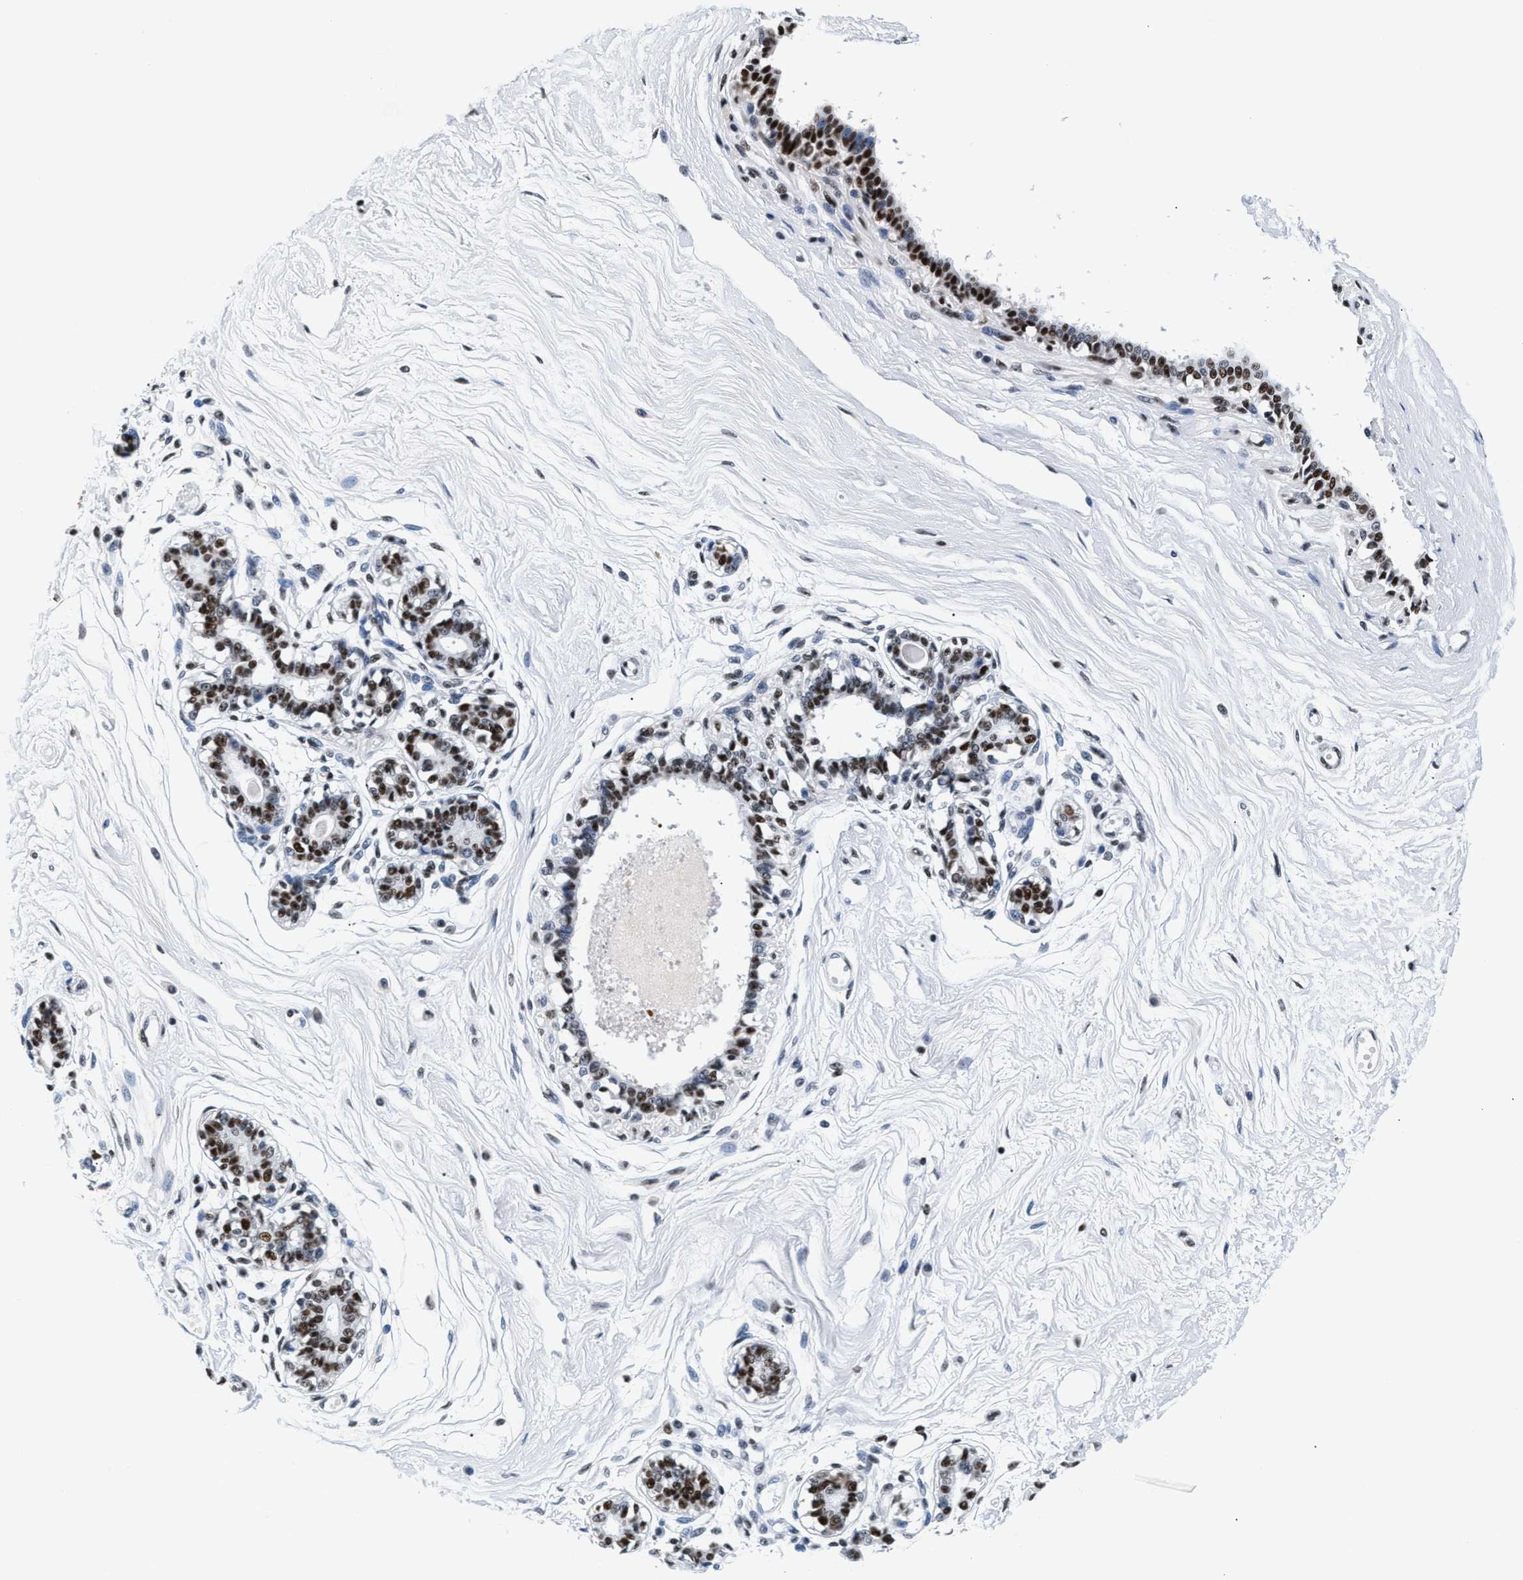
{"staining": {"intensity": "negative", "quantity": "none", "location": "none"}, "tissue": "breast", "cell_type": "Adipocytes", "image_type": "normal", "snomed": [{"axis": "morphology", "description": "Normal tissue, NOS"}, {"axis": "topography", "description": "Breast"}], "caption": "This is an immunohistochemistry micrograph of benign breast. There is no expression in adipocytes.", "gene": "RAD50", "patient": {"sex": "female", "age": 45}}